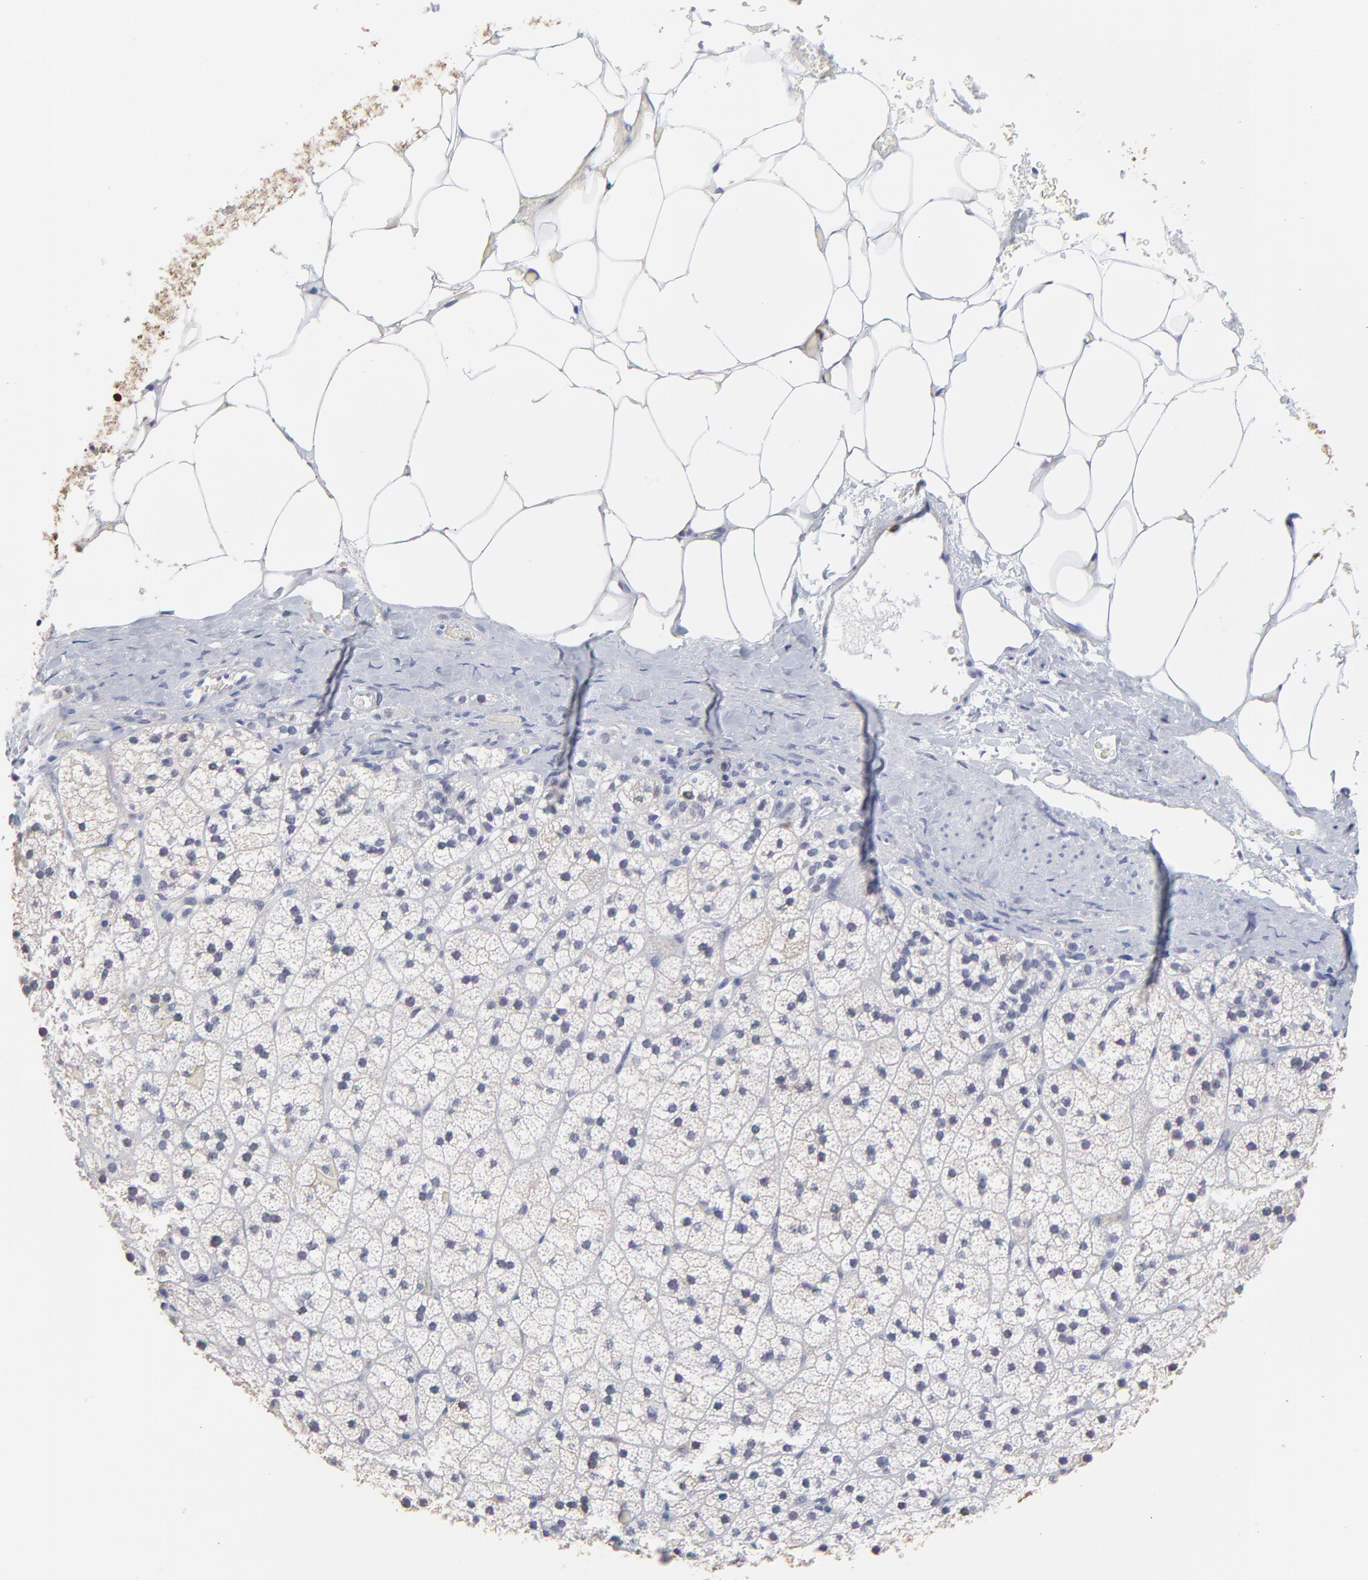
{"staining": {"intensity": "negative", "quantity": "none", "location": "none"}, "tissue": "adrenal gland", "cell_type": "Glandular cells", "image_type": "normal", "snomed": [{"axis": "morphology", "description": "Normal tissue, NOS"}, {"axis": "topography", "description": "Adrenal gland"}], "caption": "This photomicrograph is of normal adrenal gland stained with immunohistochemistry (IHC) to label a protein in brown with the nuclei are counter-stained blue. There is no expression in glandular cells.", "gene": "SMARCA1", "patient": {"sex": "male", "age": 35}}